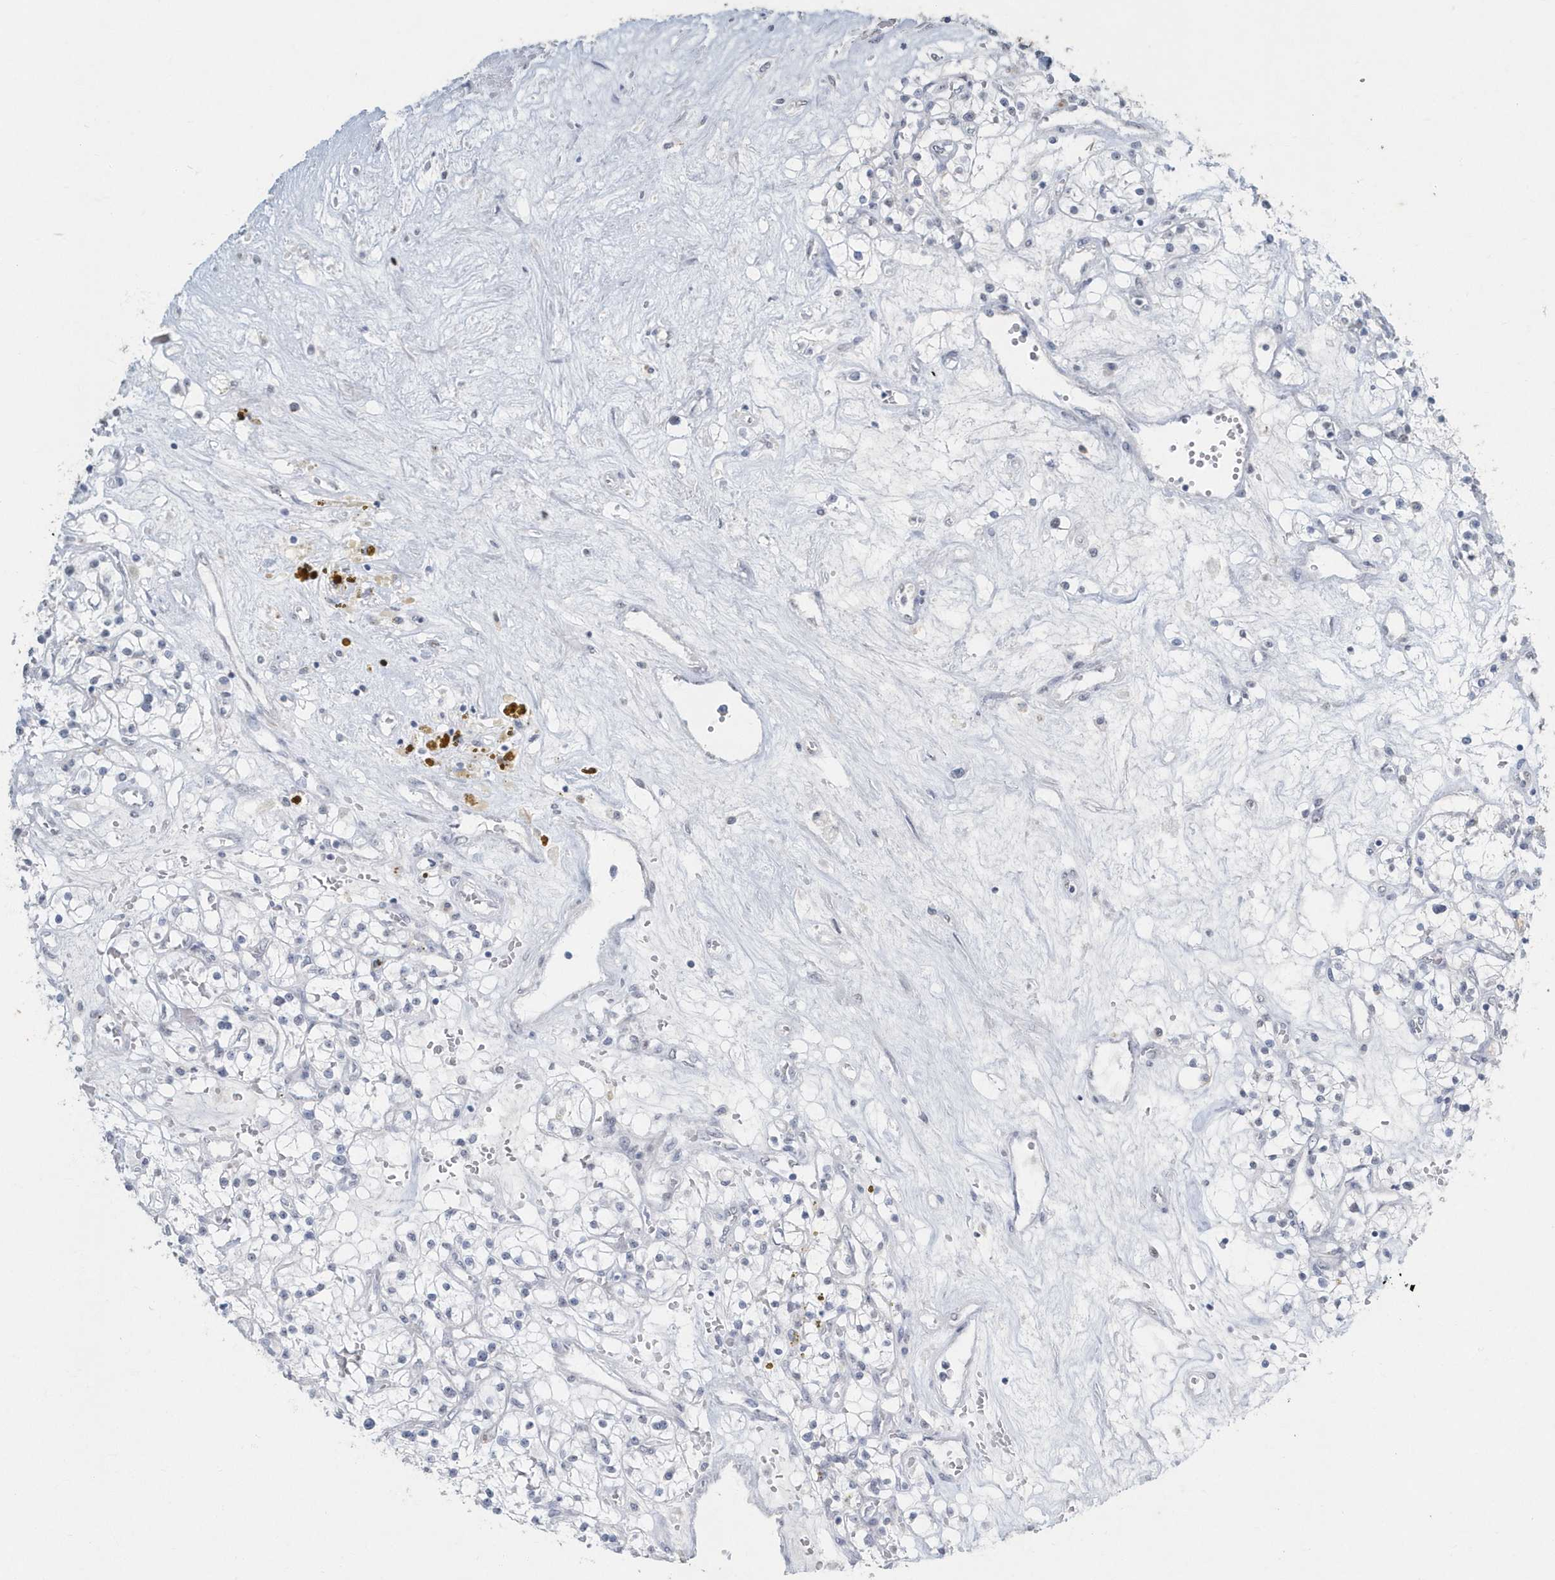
{"staining": {"intensity": "negative", "quantity": "none", "location": "none"}, "tissue": "renal cancer", "cell_type": "Tumor cells", "image_type": "cancer", "snomed": [{"axis": "morphology", "description": "Normal tissue, NOS"}, {"axis": "morphology", "description": "Adenocarcinoma, NOS"}, {"axis": "topography", "description": "Kidney"}], "caption": "This is an immunohistochemistry (IHC) image of renal cancer (adenocarcinoma). There is no staining in tumor cells.", "gene": "MYOT", "patient": {"sex": "male", "age": 68}}